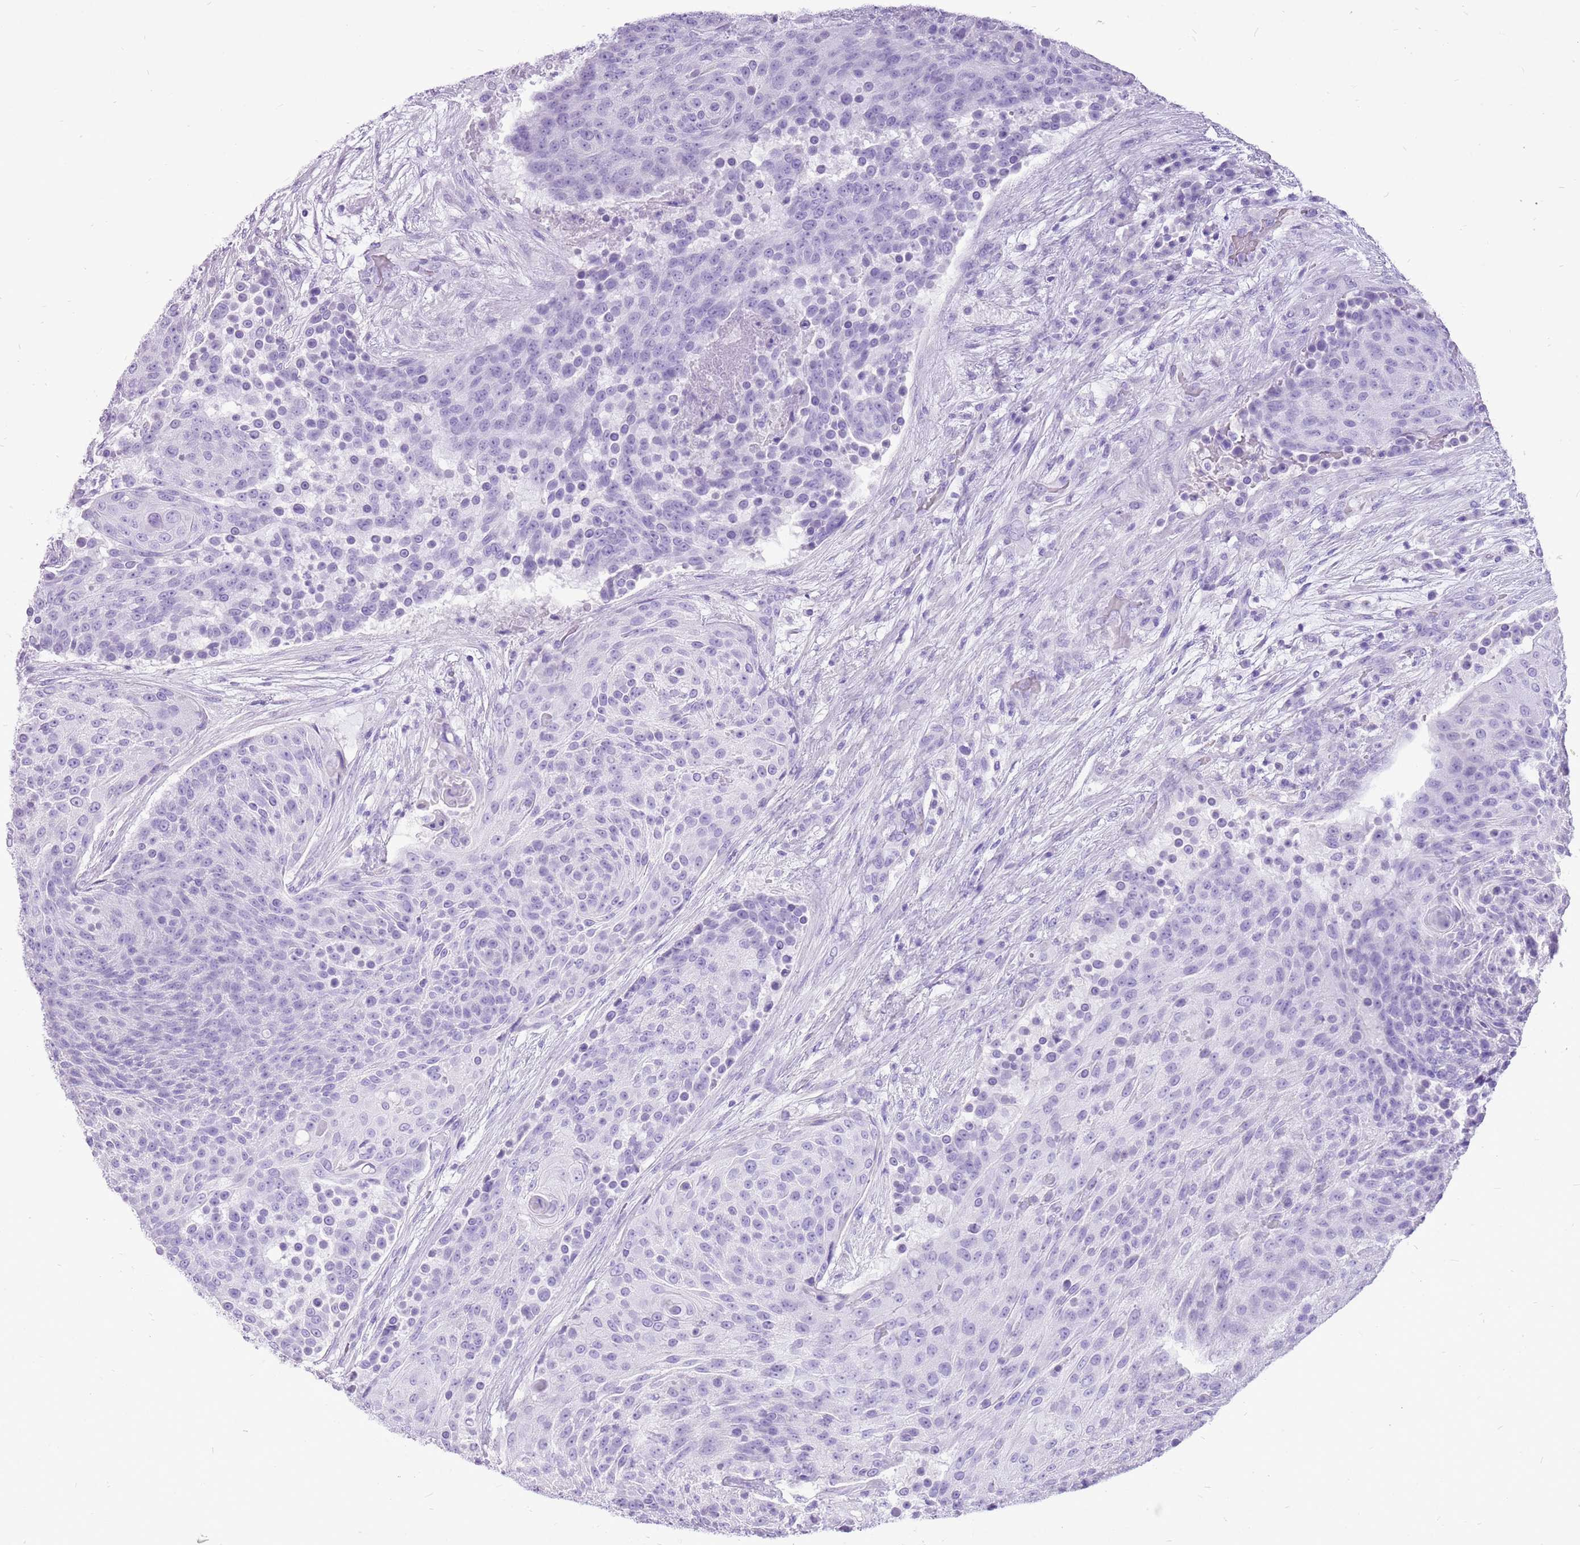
{"staining": {"intensity": "negative", "quantity": "none", "location": "none"}, "tissue": "urothelial cancer", "cell_type": "Tumor cells", "image_type": "cancer", "snomed": [{"axis": "morphology", "description": "Urothelial carcinoma, High grade"}, {"axis": "topography", "description": "Urinary bladder"}], "caption": "Immunohistochemical staining of urothelial cancer shows no significant expression in tumor cells.", "gene": "ACSS3", "patient": {"sex": "female", "age": 63}}